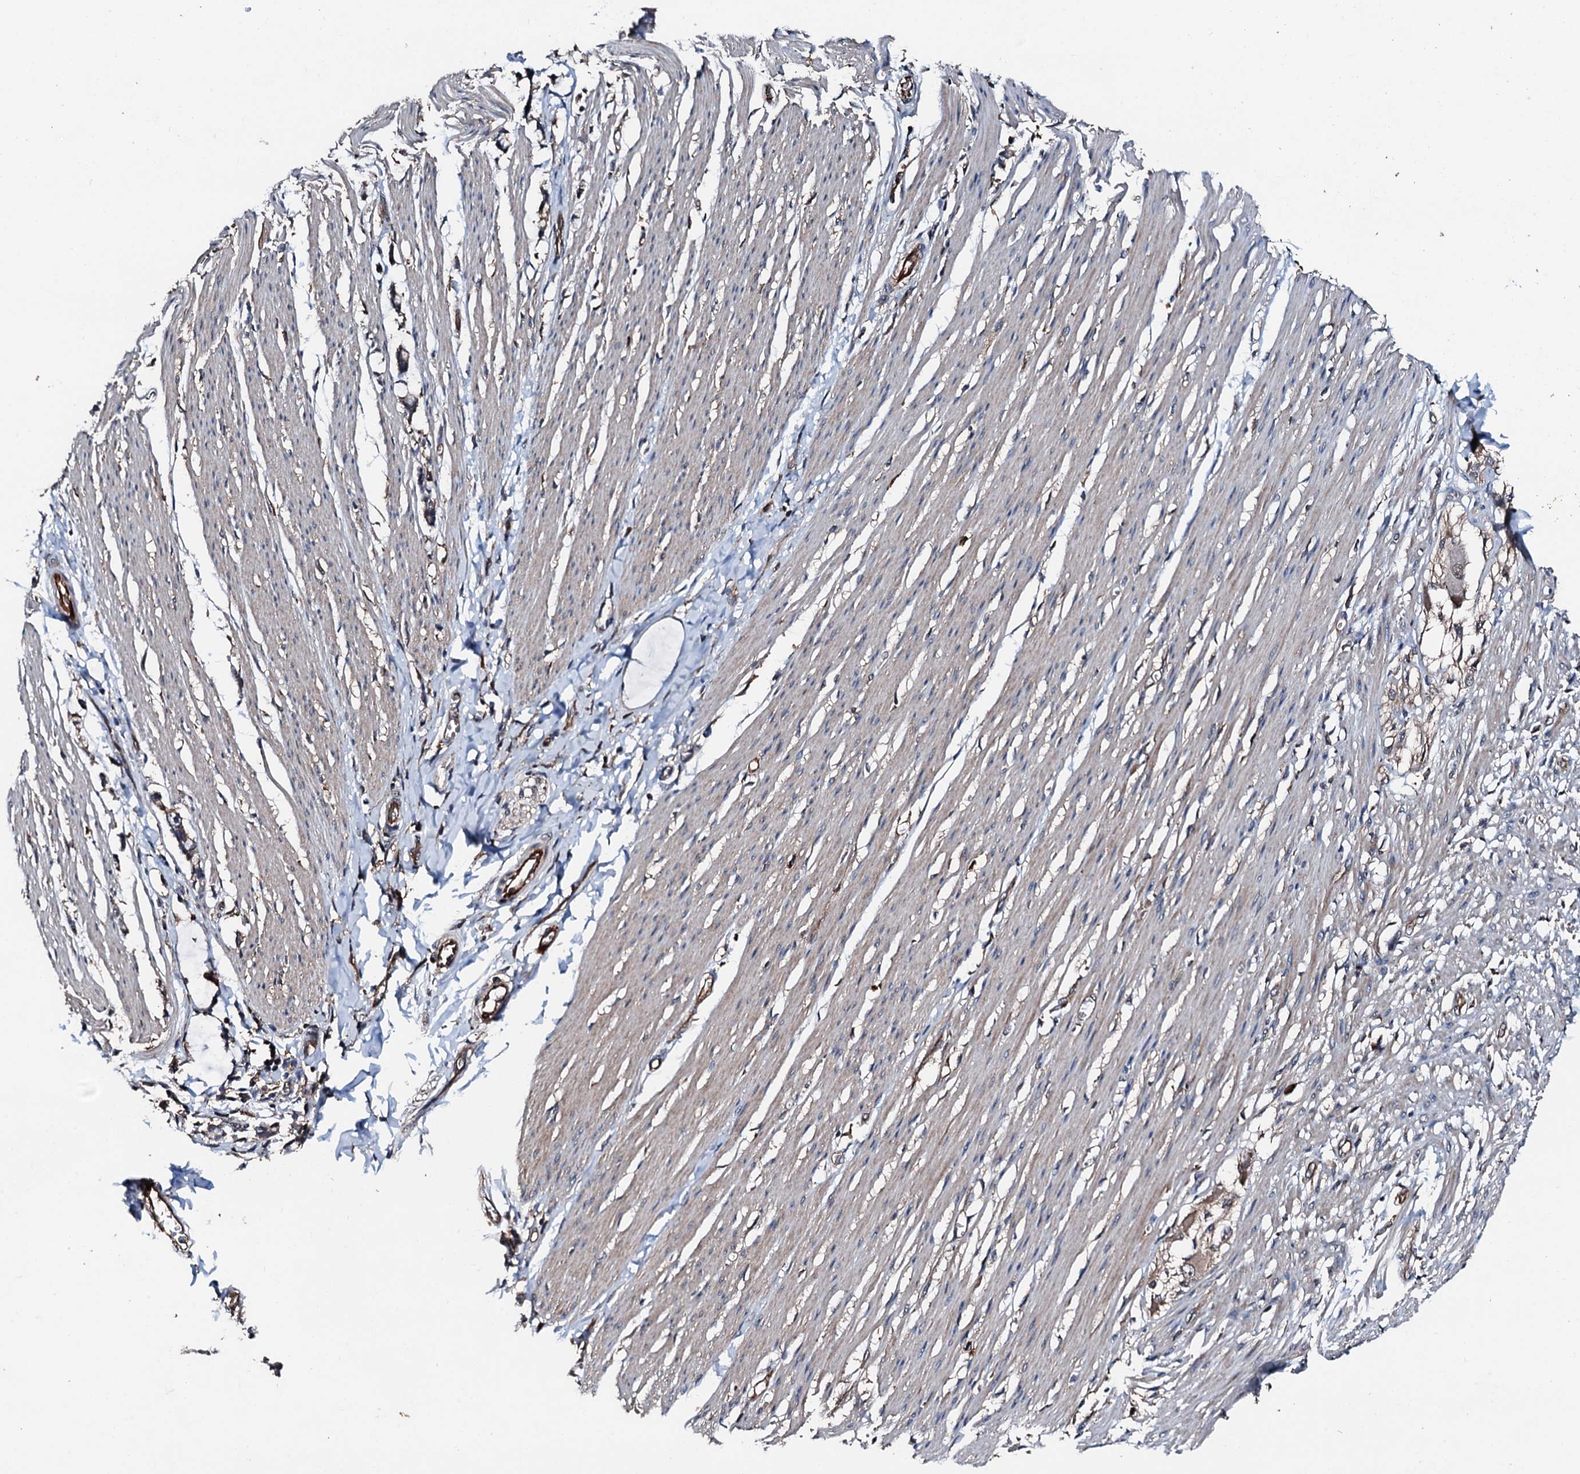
{"staining": {"intensity": "weak", "quantity": ">75%", "location": "cytoplasmic/membranous"}, "tissue": "smooth muscle", "cell_type": "Smooth muscle cells", "image_type": "normal", "snomed": [{"axis": "morphology", "description": "Normal tissue, NOS"}, {"axis": "morphology", "description": "Adenocarcinoma, NOS"}, {"axis": "topography", "description": "Colon"}, {"axis": "topography", "description": "Peripheral nerve tissue"}], "caption": "Immunohistochemical staining of unremarkable human smooth muscle reveals >75% levels of weak cytoplasmic/membranous protein positivity in approximately >75% of smooth muscle cells.", "gene": "FGD4", "patient": {"sex": "male", "age": 14}}